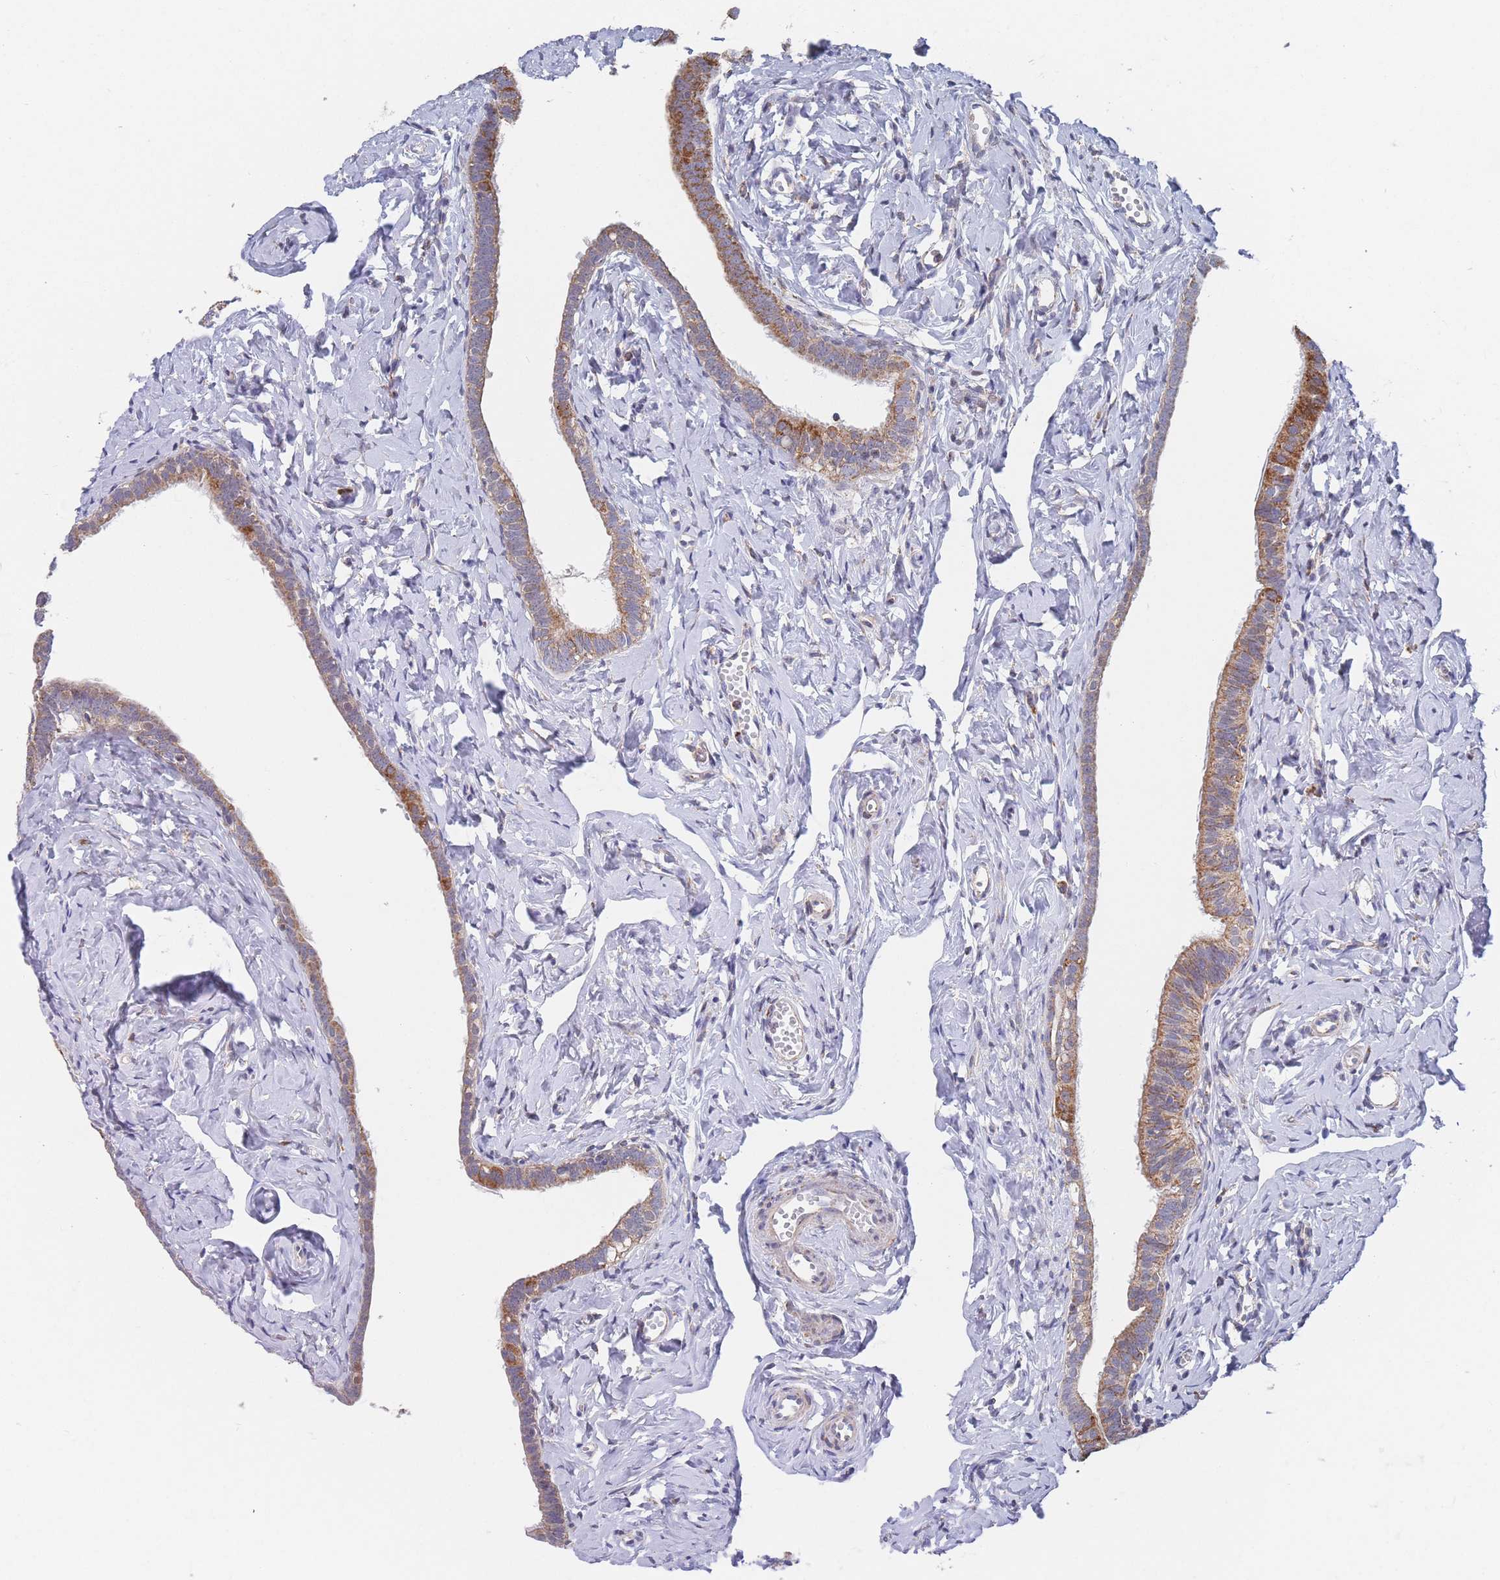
{"staining": {"intensity": "moderate", "quantity": ">75%", "location": "cytoplasmic/membranous"}, "tissue": "fallopian tube", "cell_type": "Glandular cells", "image_type": "normal", "snomed": [{"axis": "morphology", "description": "Normal tissue, NOS"}, {"axis": "topography", "description": "Fallopian tube"}], "caption": "Immunohistochemistry (IHC) micrograph of unremarkable fallopian tube stained for a protein (brown), which reveals medium levels of moderate cytoplasmic/membranous expression in approximately >75% of glandular cells.", "gene": "IKZF4", "patient": {"sex": "female", "age": 66}}